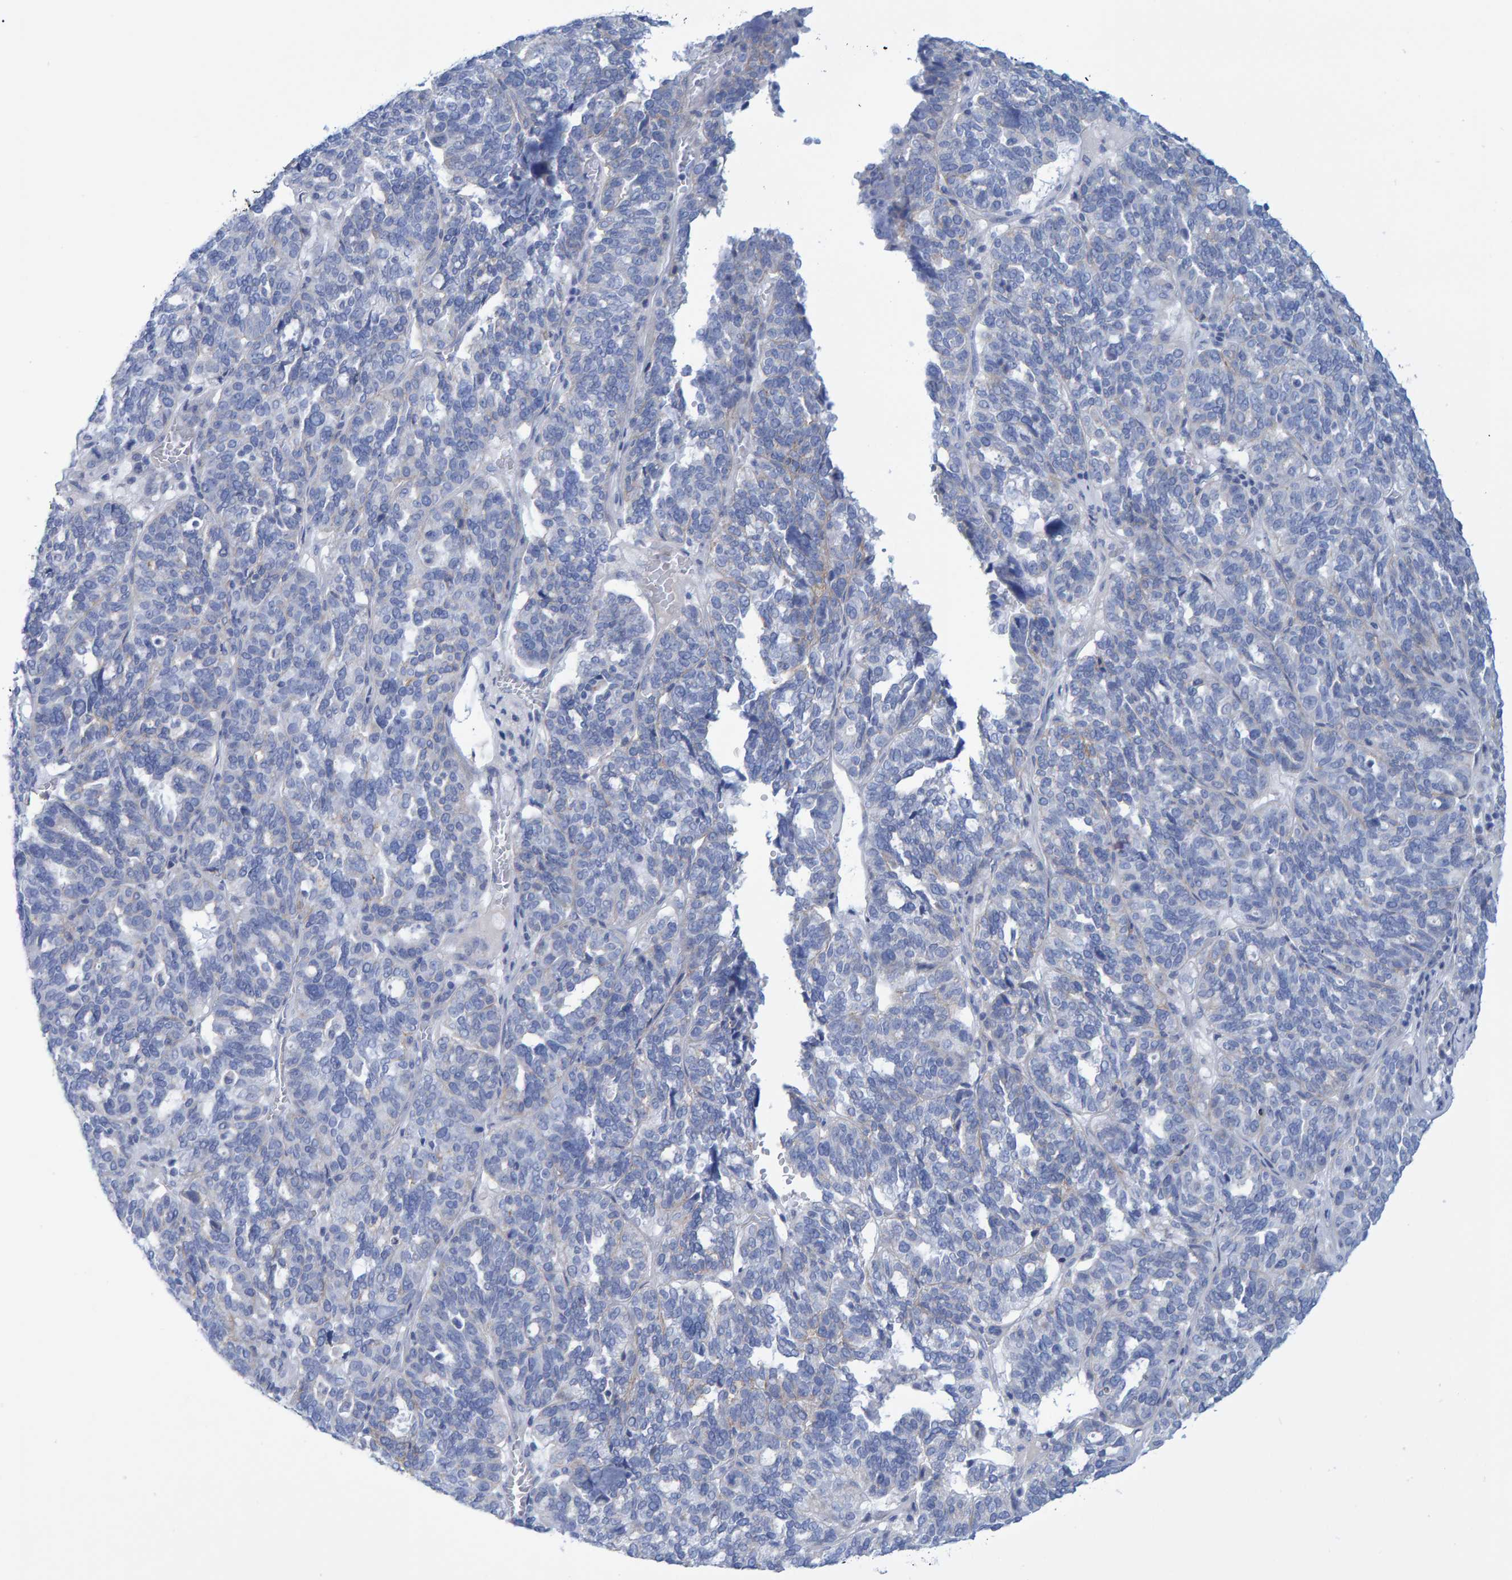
{"staining": {"intensity": "negative", "quantity": "none", "location": "none"}, "tissue": "ovarian cancer", "cell_type": "Tumor cells", "image_type": "cancer", "snomed": [{"axis": "morphology", "description": "Cystadenocarcinoma, serous, NOS"}, {"axis": "topography", "description": "Ovary"}], "caption": "DAB (3,3'-diaminobenzidine) immunohistochemical staining of human ovarian serous cystadenocarcinoma exhibits no significant positivity in tumor cells.", "gene": "JAKMIP3", "patient": {"sex": "female", "age": 59}}